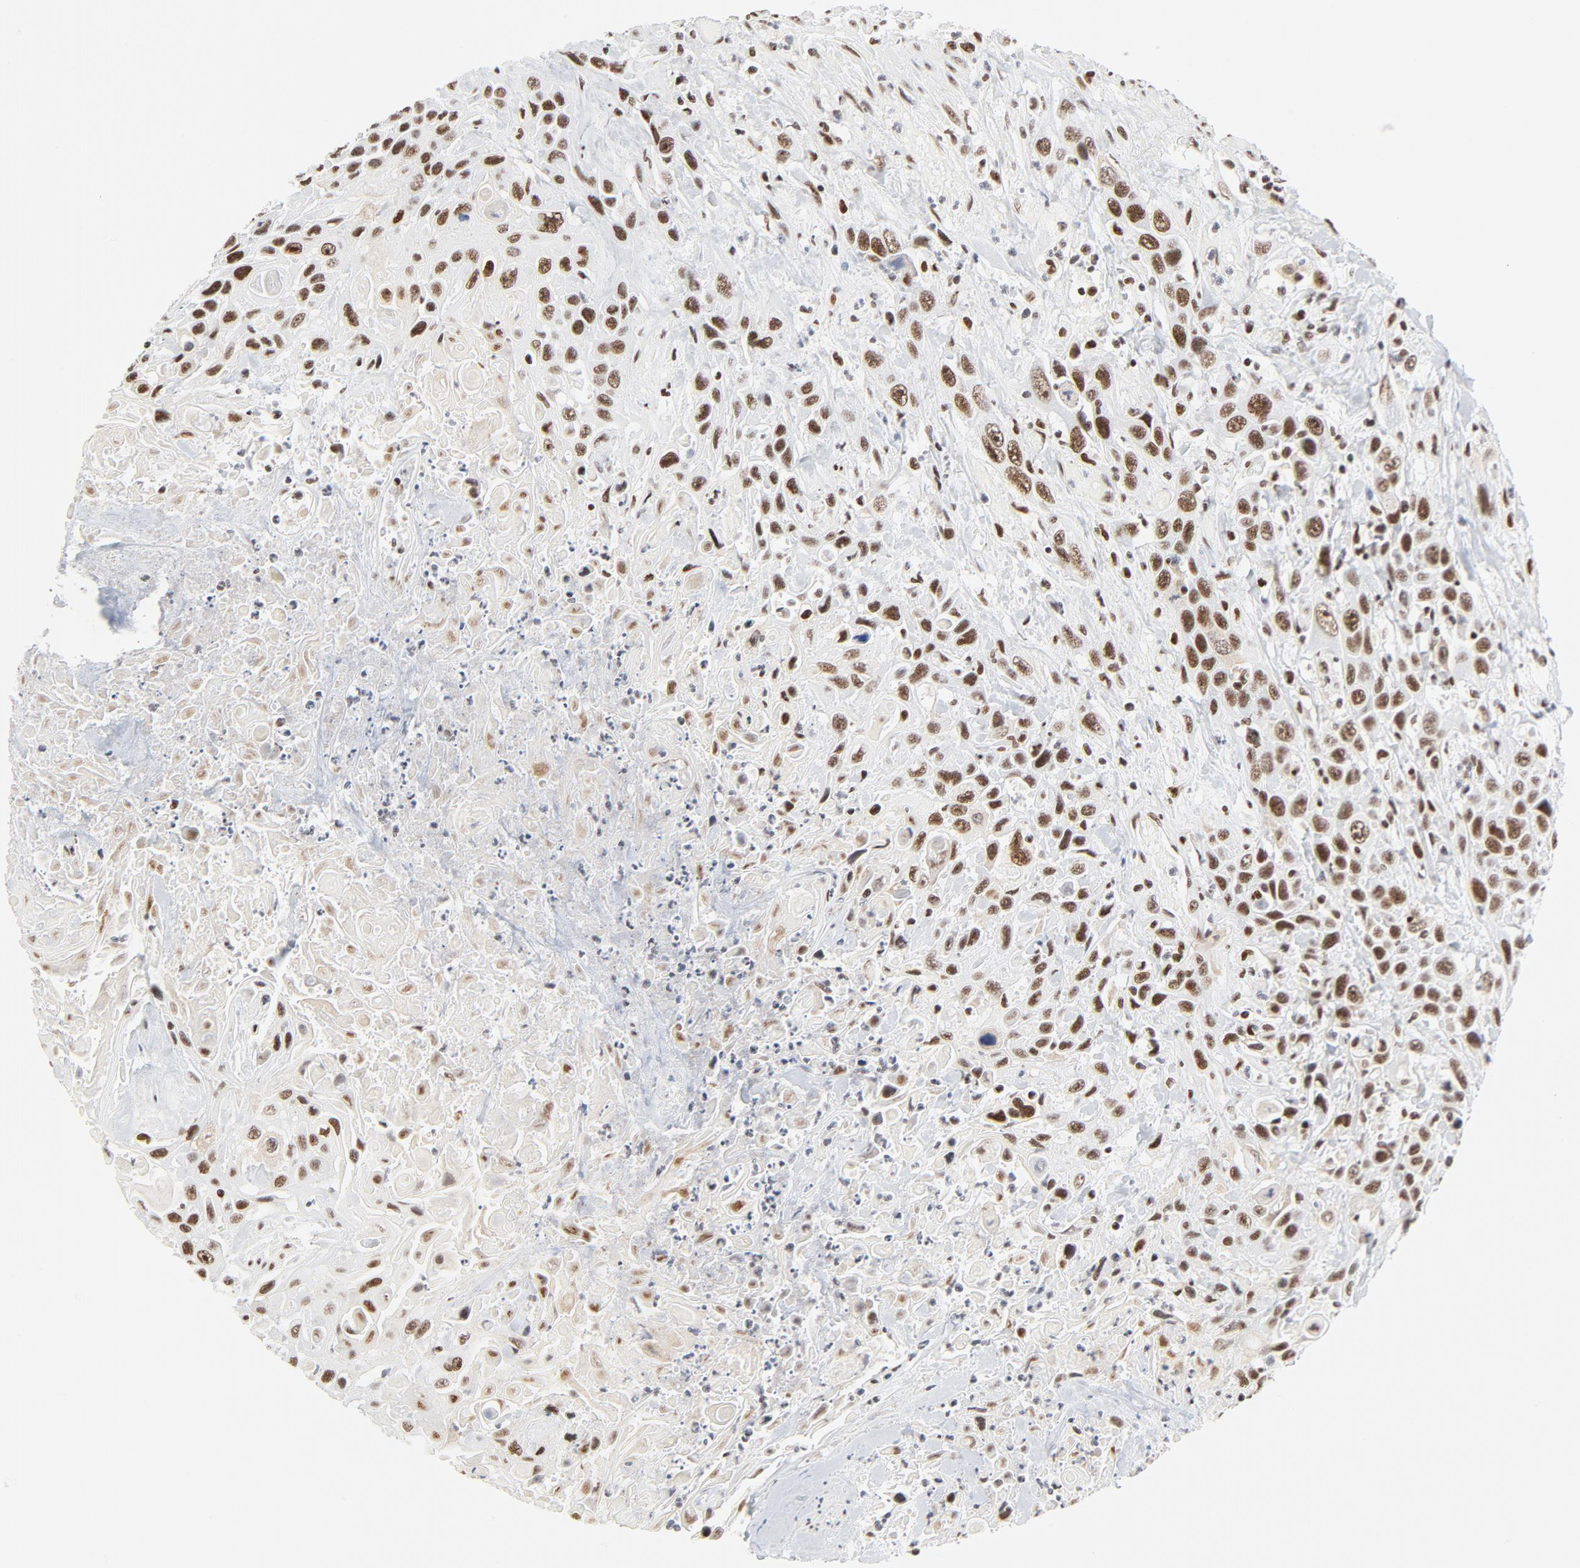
{"staining": {"intensity": "moderate", "quantity": ">75%", "location": "nuclear"}, "tissue": "urothelial cancer", "cell_type": "Tumor cells", "image_type": "cancer", "snomed": [{"axis": "morphology", "description": "Urothelial carcinoma, High grade"}, {"axis": "topography", "description": "Urinary bladder"}], "caption": "The histopathology image displays staining of urothelial carcinoma (high-grade), revealing moderate nuclear protein staining (brown color) within tumor cells. The protein is stained brown, and the nuclei are stained in blue (DAB IHC with brightfield microscopy, high magnification).", "gene": "GTF2H1", "patient": {"sex": "female", "age": 84}}